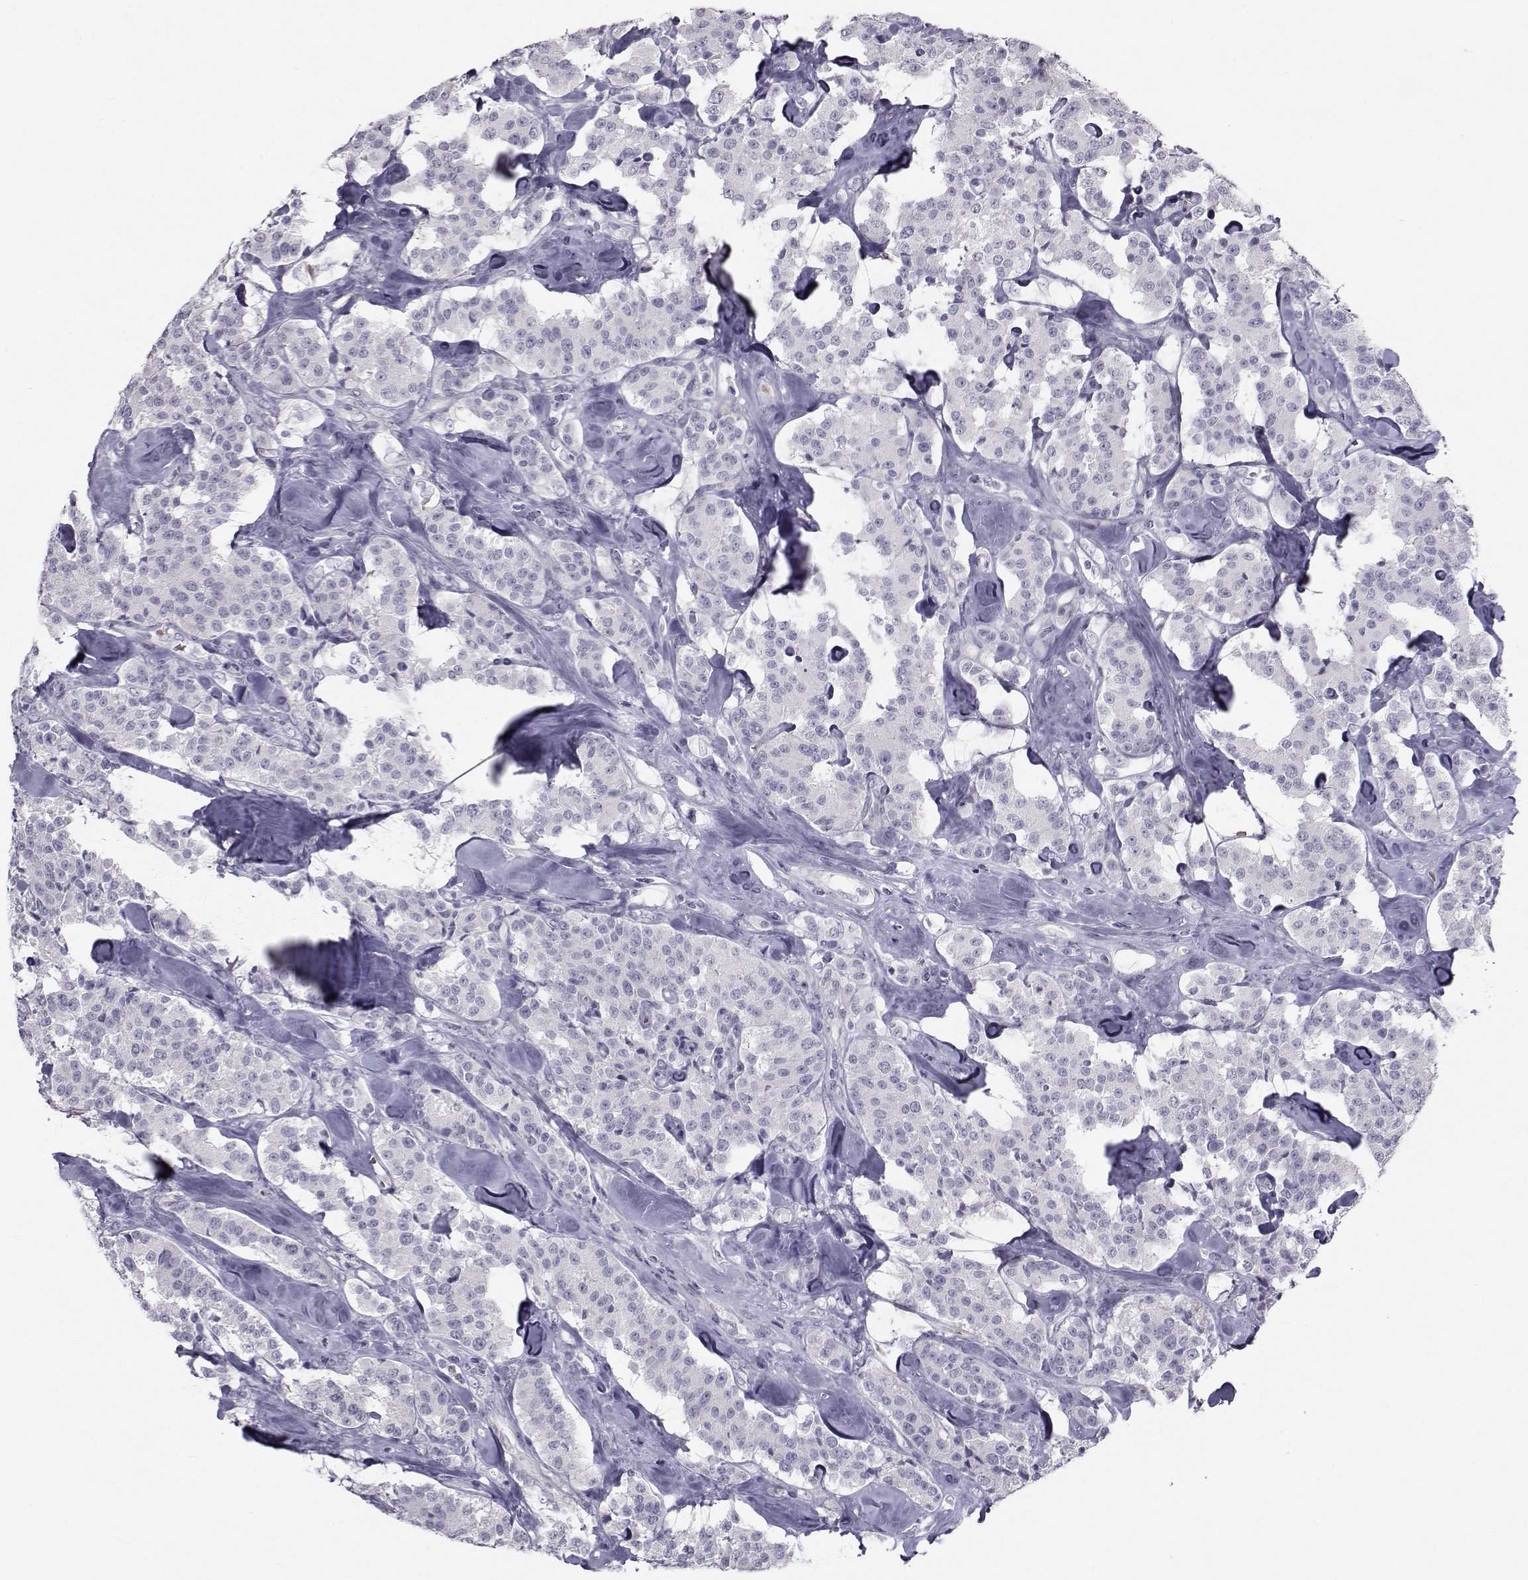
{"staining": {"intensity": "negative", "quantity": "none", "location": "none"}, "tissue": "carcinoid", "cell_type": "Tumor cells", "image_type": "cancer", "snomed": [{"axis": "morphology", "description": "Carcinoid, malignant, NOS"}, {"axis": "topography", "description": "Pancreas"}], "caption": "High magnification brightfield microscopy of carcinoid stained with DAB (3,3'-diaminobenzidine) (brown) and counterstained with hematoxylin (blue): tumor cells show no significant staining. (DAB (3,3'-diaminobenzidine) immunohistochemistry (IHC) visualized using brightfield microscopy, high magnification).", "gene": "GARIN3", "patient": {"sex": "male", "age": 41}}